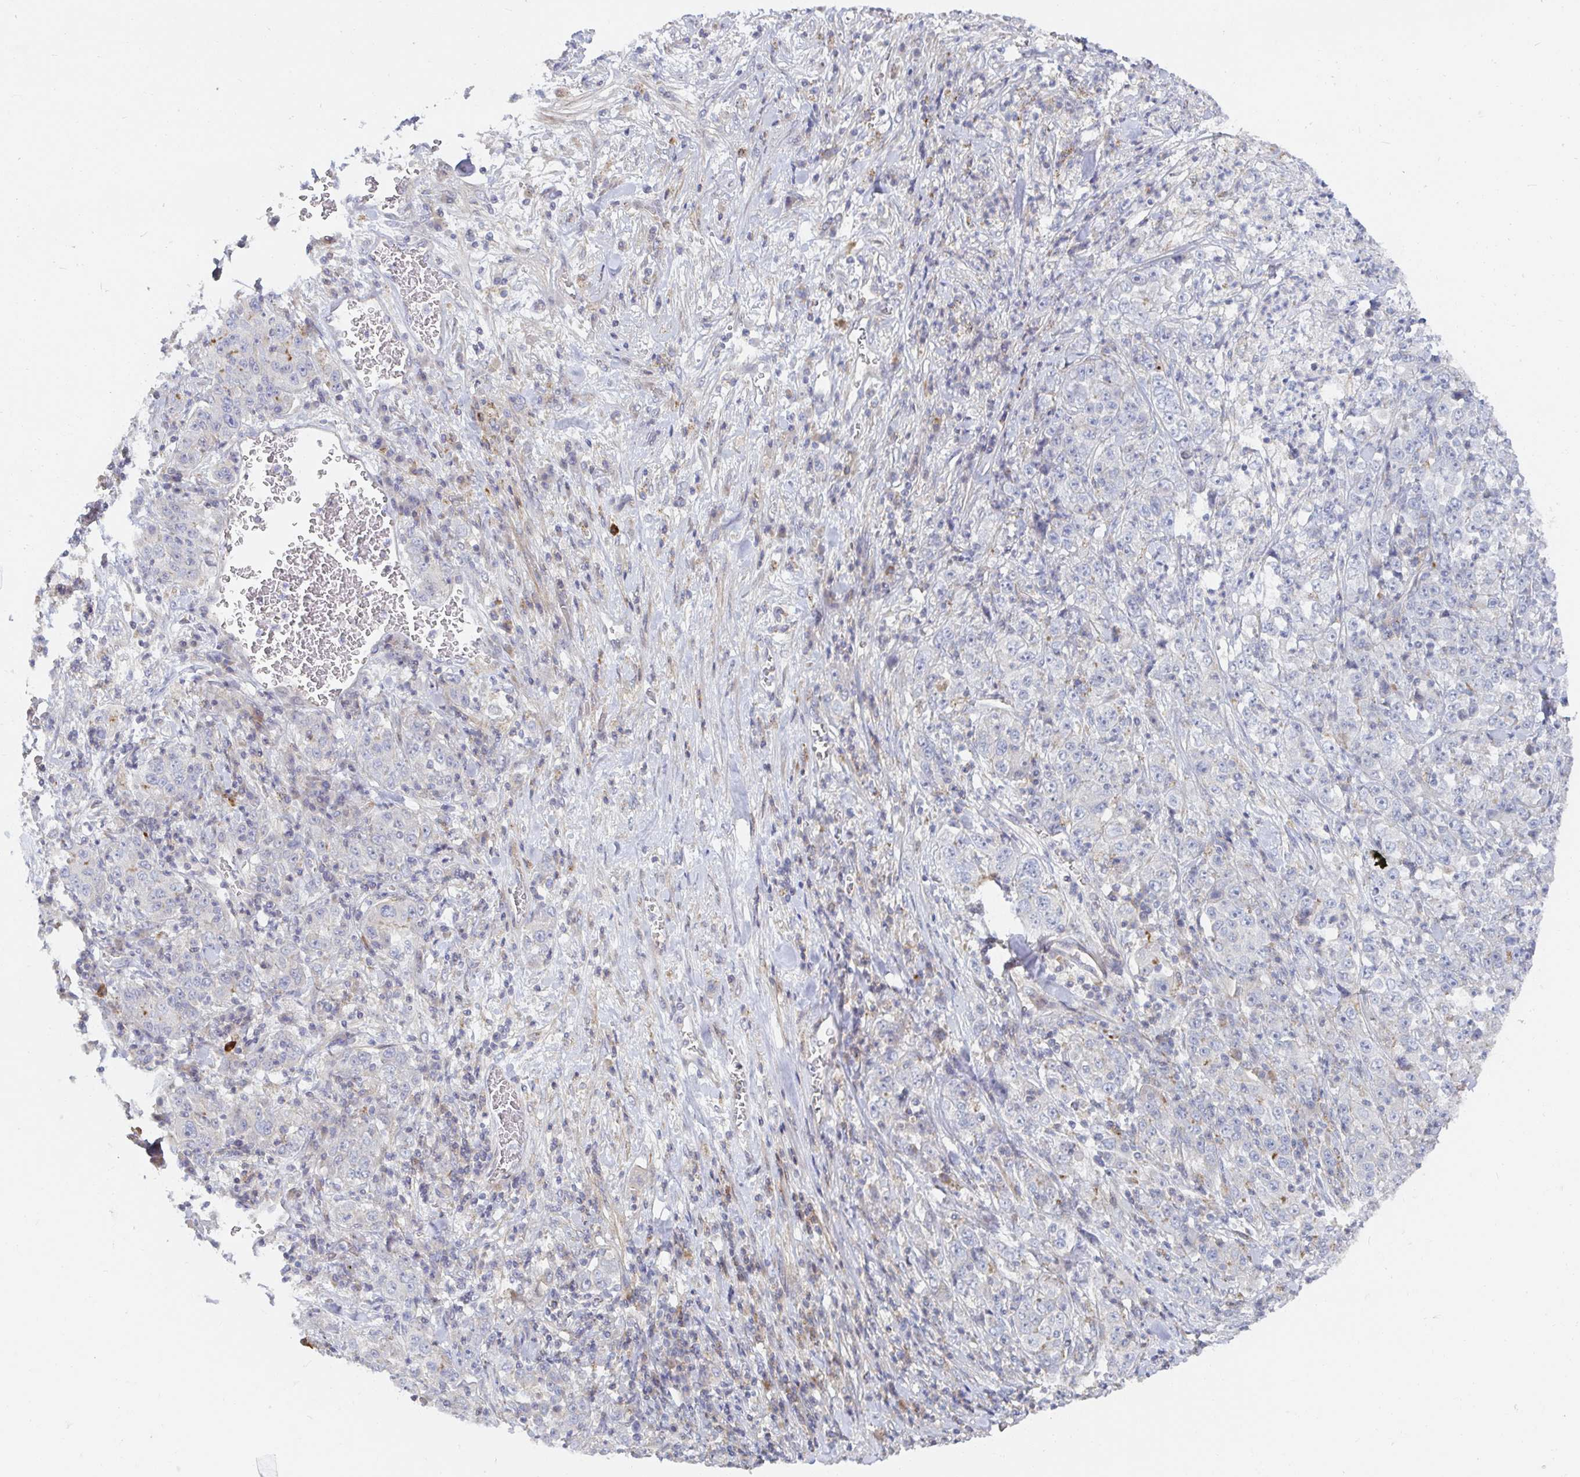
{"staining": {"intensity": "negative", "quantity": "none", "location": "none"}, "tissue": "stomach cancer", "cell_type": "Tumor cells", "image_type": "cancer", "snomed": [{"axis": "morphology", "description": "Normal tissue, NOS"}, {"axis": "morphology", "description": "Adenocarcinoma, NOS"}, {"axis": "topography", "description": "Stomach, upper"}, {"axis": "topography", "description": "Stomach"}], "caption": "This is an IHC histopathology image of human stomach adenocarcinoma. There is no positivity in tumor cells.", "gene": "SSH2", "patient": {"sex": "male", "age": 59}}